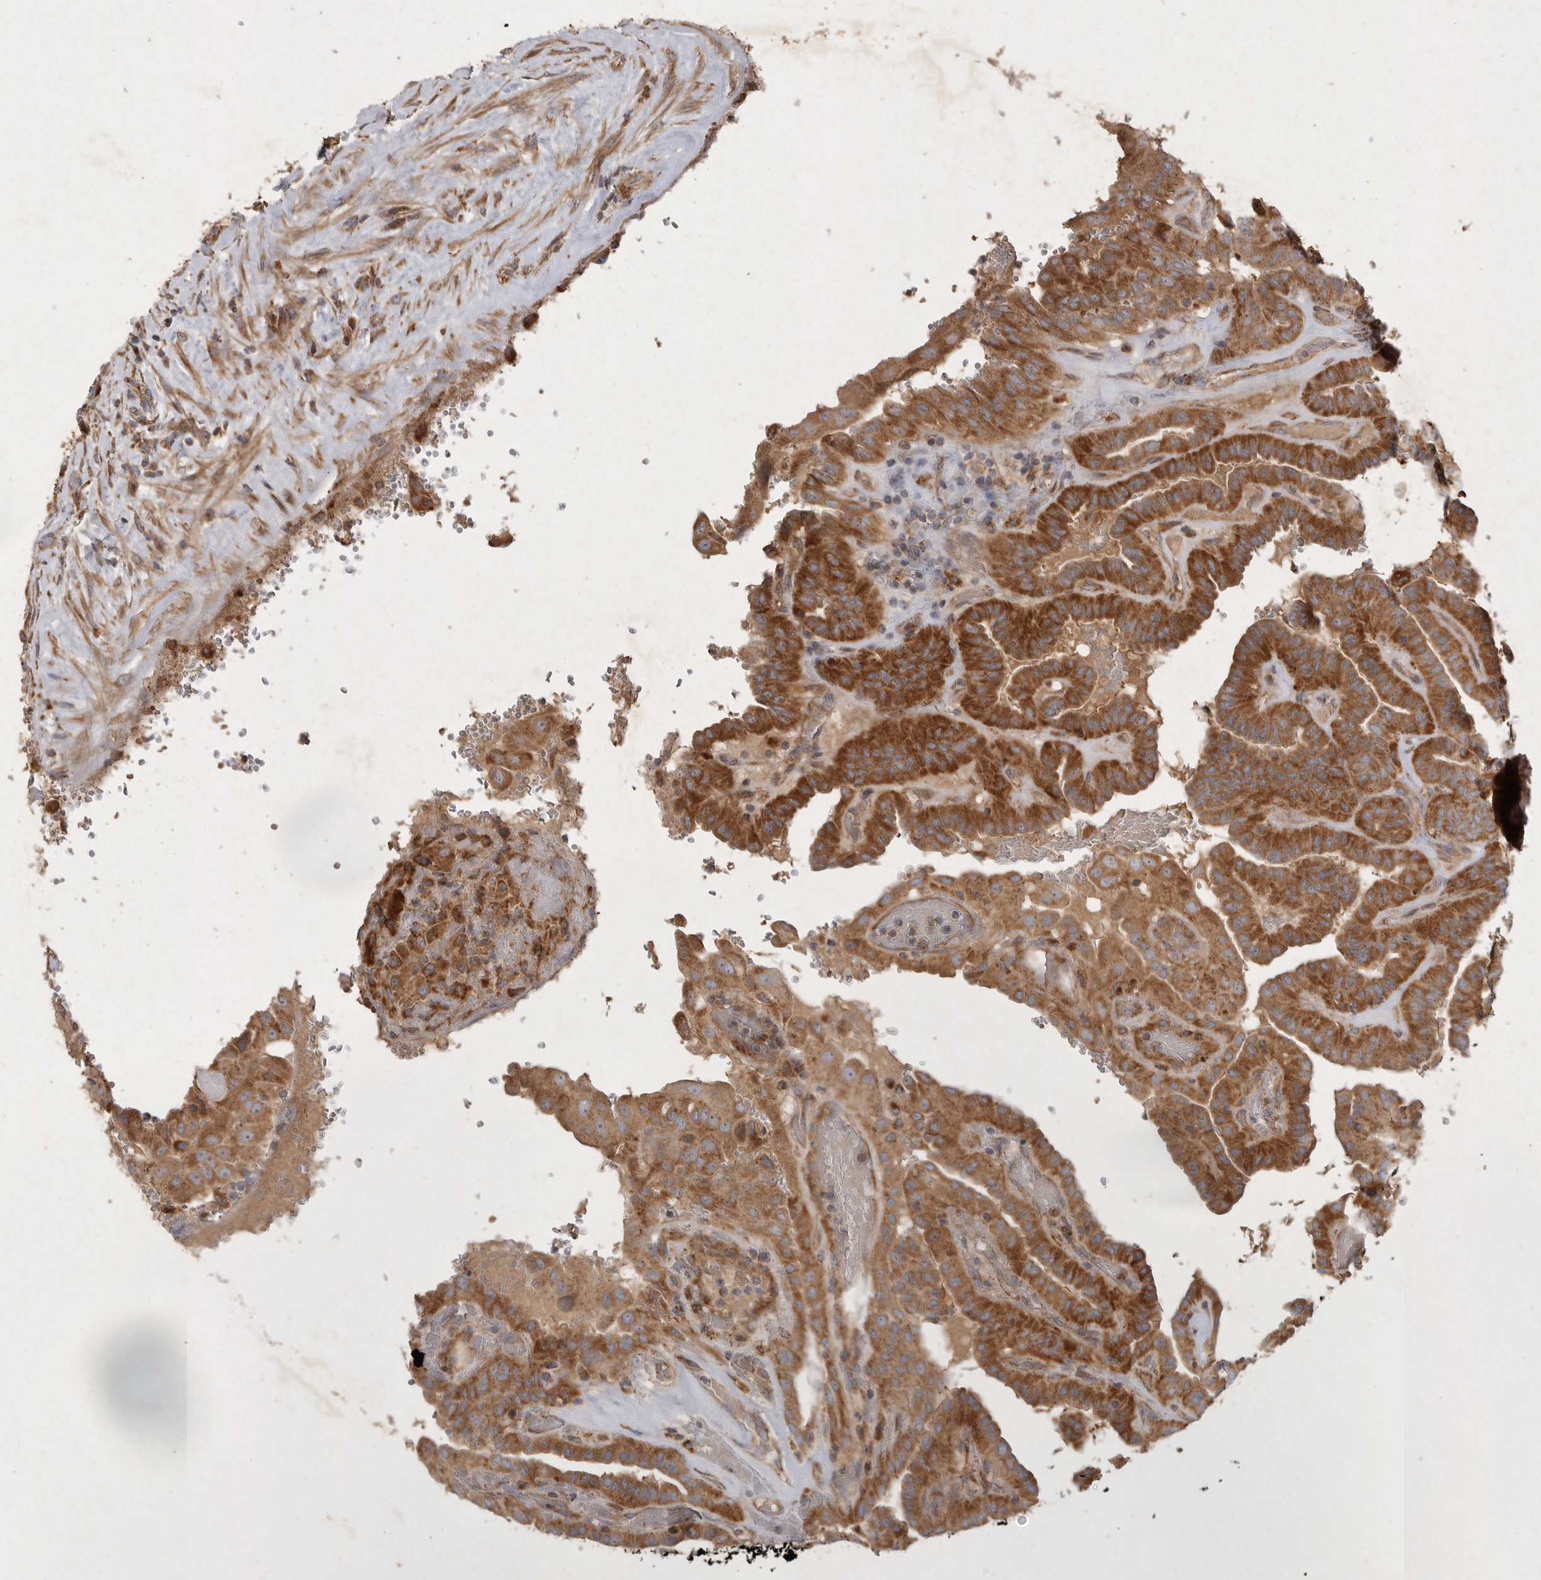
{"staining": {"intensity": "strong", "quantity": ">75%", "location": "cytoplasmic/membranous"}, "tissue": "thyroid cancer", "cell_type": "Tumor cells", "image_type": "cancer", "snomed": [{"axis": "morphology", "description": "Papillary adenocarcinoma, NOS"}, {"axis": "topography", "description": "Thyroid gland"}], "caption": "A brown stain shows strong cytoplasmic/membranous expression of a protein in human papillary adenocarcinoma (thyroid) tumor cells.", "gene": "MRPL41", "patient": {"sex": "male", "age": 77}}